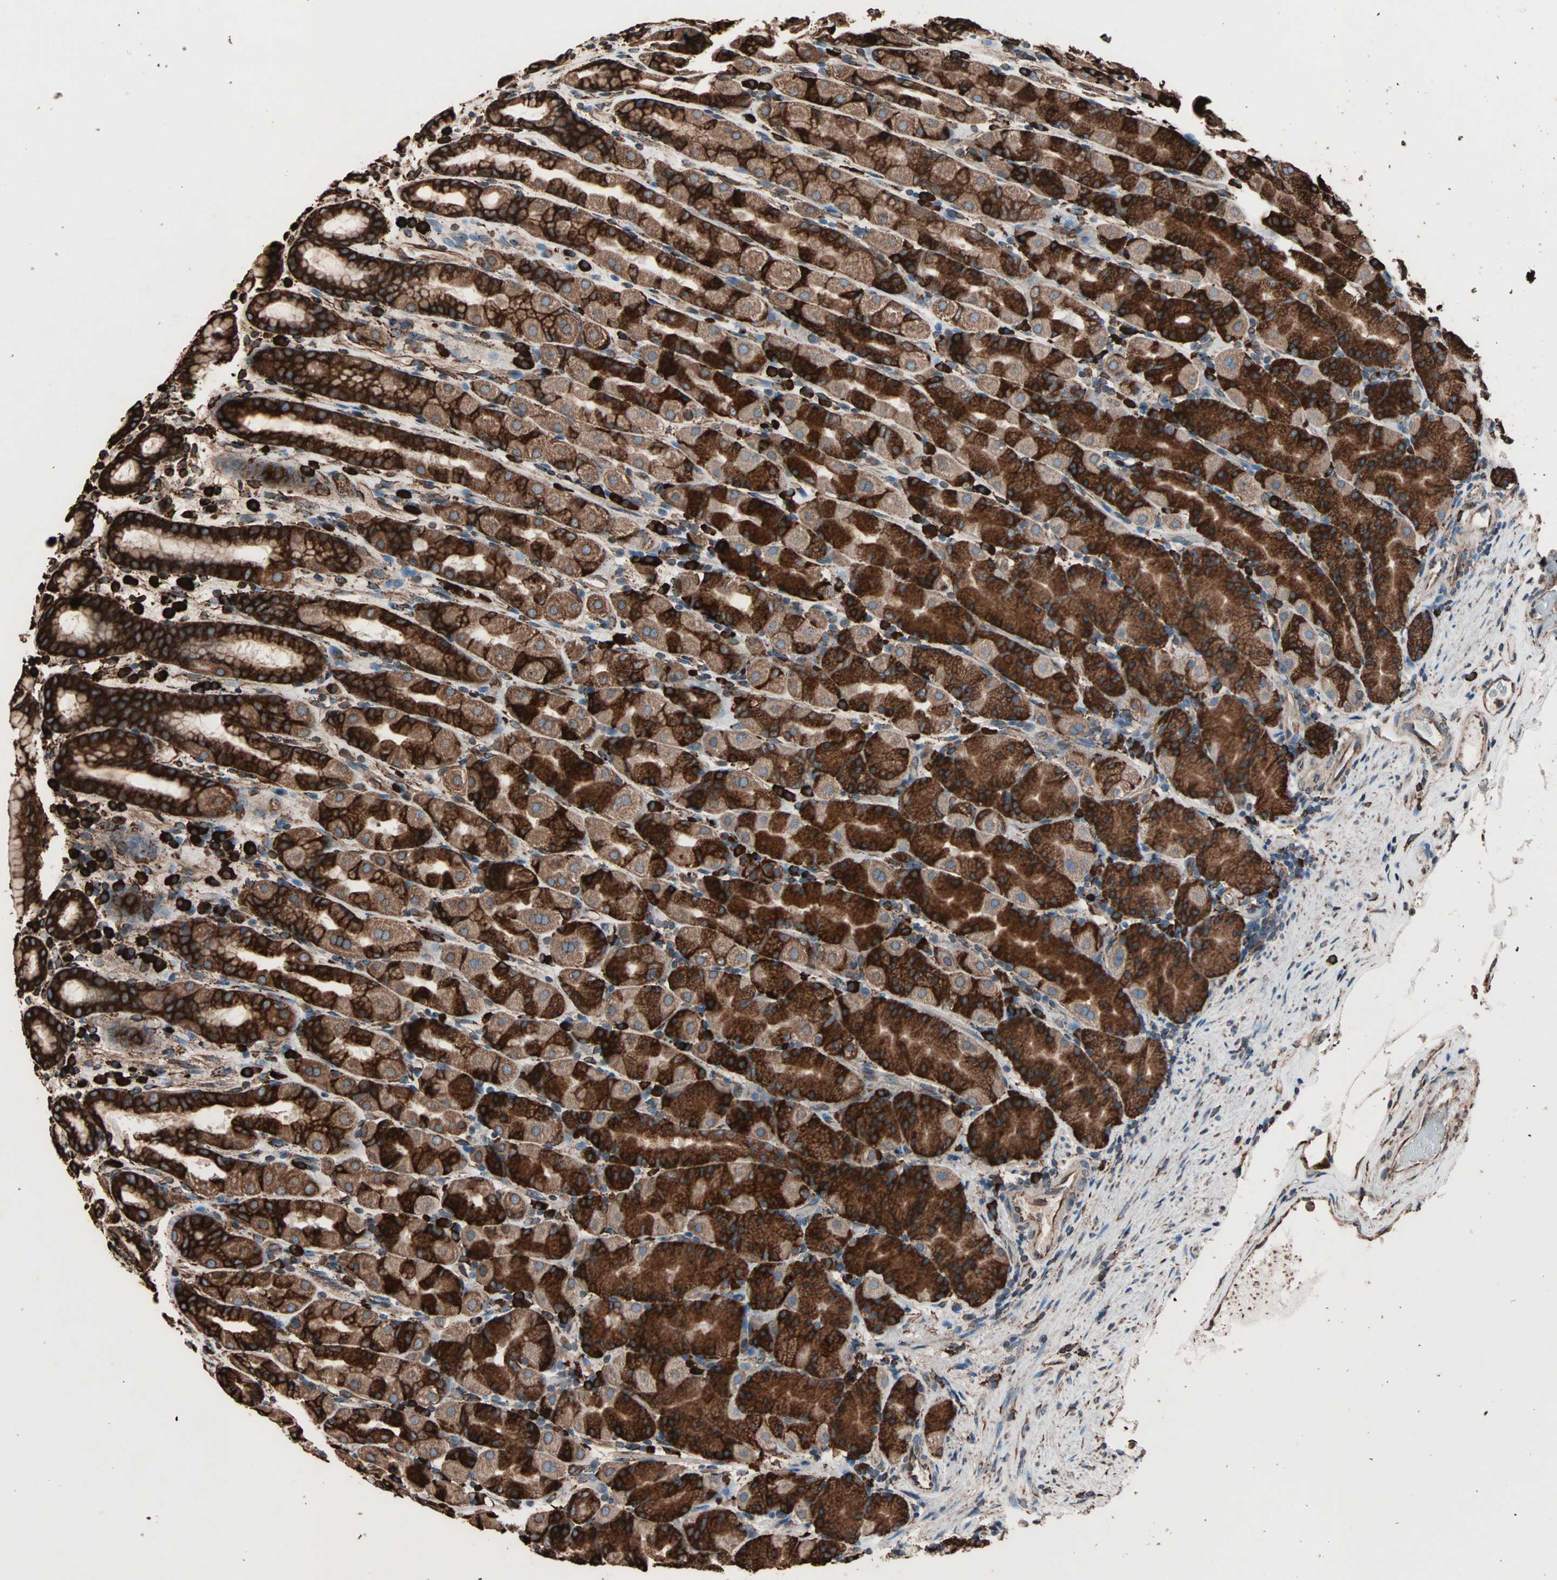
{"staining": {"intensity": "strong", "quantity": ">75%", "location": "cytoplasmic/membranous"}, "tissue": "stomach", "cell_type": "Glandular cells", "image_type": "normal", "snomed": [{"axis": "morphology", "description": "Normal tissue, NOS"}, {"axis": "topography", "description": "Stomach, upper"}], "caption": "Benign stomach demonstrates strong cytoplasmic/membranous positivity in approximately >75% of glandular cells.", "gene": "HSP90B1", "patient": {"sex": "male", "age": 68}}